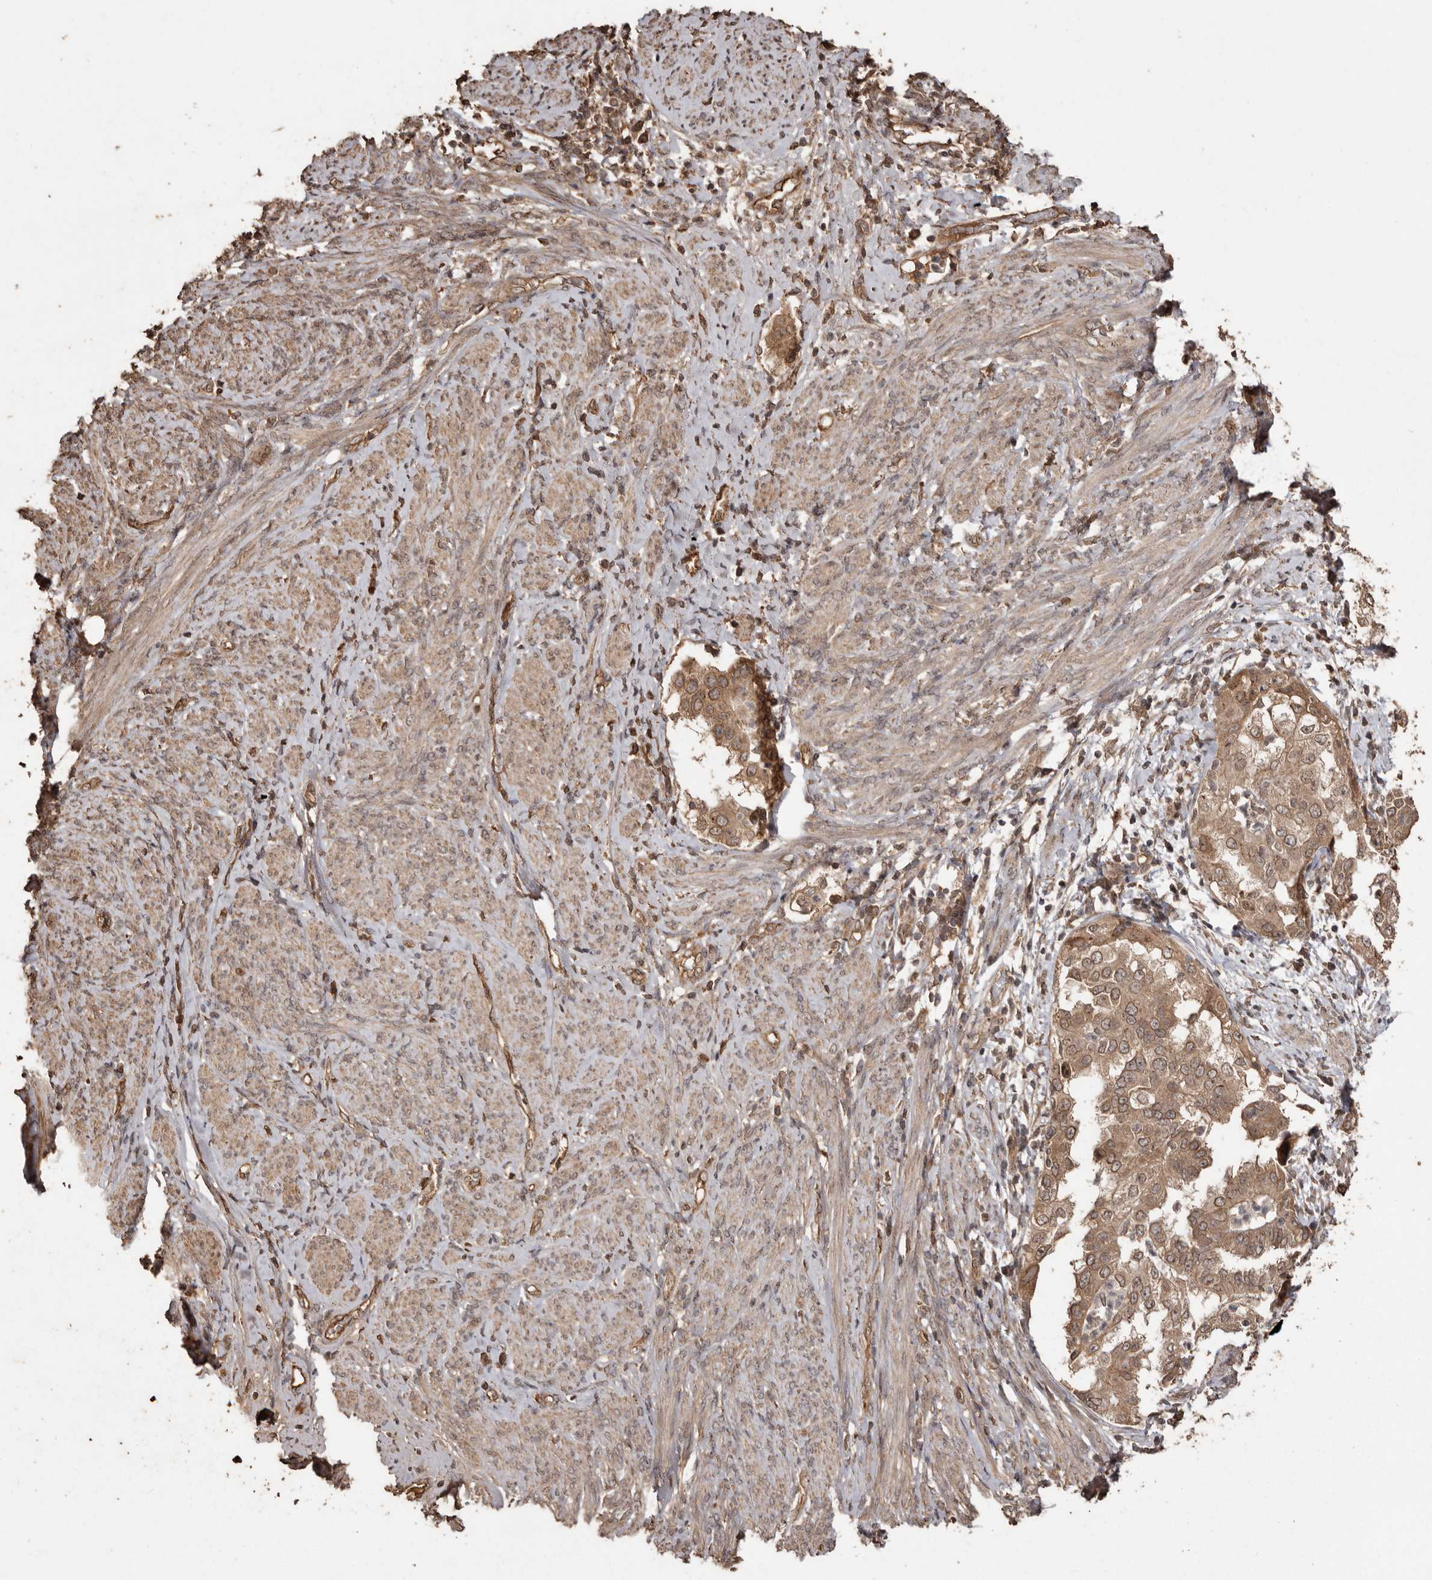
{"staining": {"intensity": "moderate", "quantity": ">75%", "location": "cytoplasmic/membranous,nuclear"}, "tissue": "endometrial cancer", "cell_type": "Tumor cells", "image_type": "cancer", "snomed": [{"axis": "morphology", "description": "Adenocarcinoma, NOS"}, {"axis": "topography", "description": "Endometrium"}], "caption": "About >75% of tumor cells in endometrial cancer (adenocarcinoma) demonstrate moderate cytoplasmic/membranous and nuclear protein positivity as visualized by brown immunohistochemical staining.", "gene": "NUP43", "patient": {"sex": "female", "age": 85}}